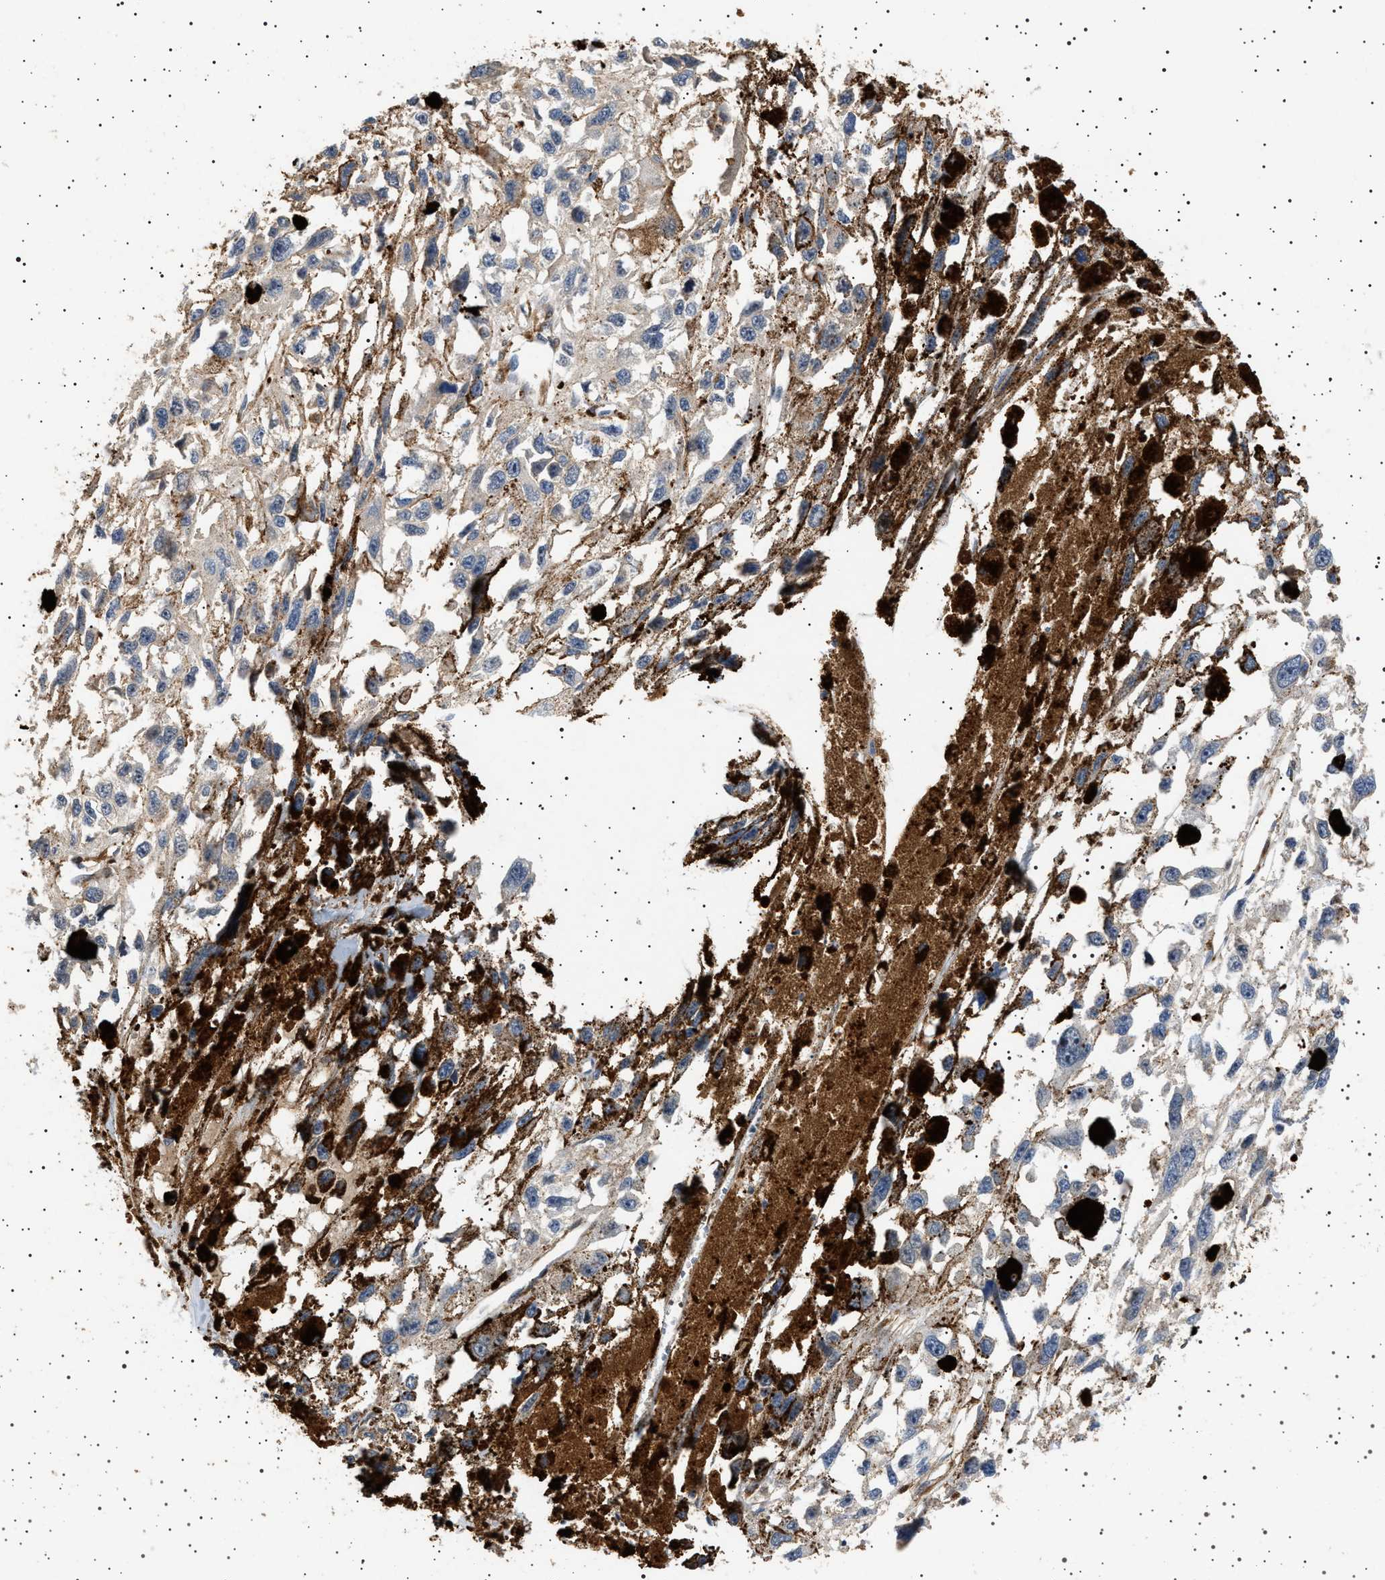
{"staining": {"intensity": "negative", "quantity": "none", "location": "none"}, "tissue": "melanoma", "cell_type": "Tumor cells", "image_type": "cancer", "snomed": [{"axis": "morphology", "description": "Malignant melanoma, Metastatic site"}, {"axis": "topography", "description": "Lymph node"}], "caption": "A micrograph of human melanoma is negative for staining in tumor cells. (DAB (3,3'-diaminobenzidine) immunohistochemistry (IHC) visualized using brightfield microscopy, high magnification).", "gene": "GUCY1B1", "patient": {"sex": "male", "age": 59}}